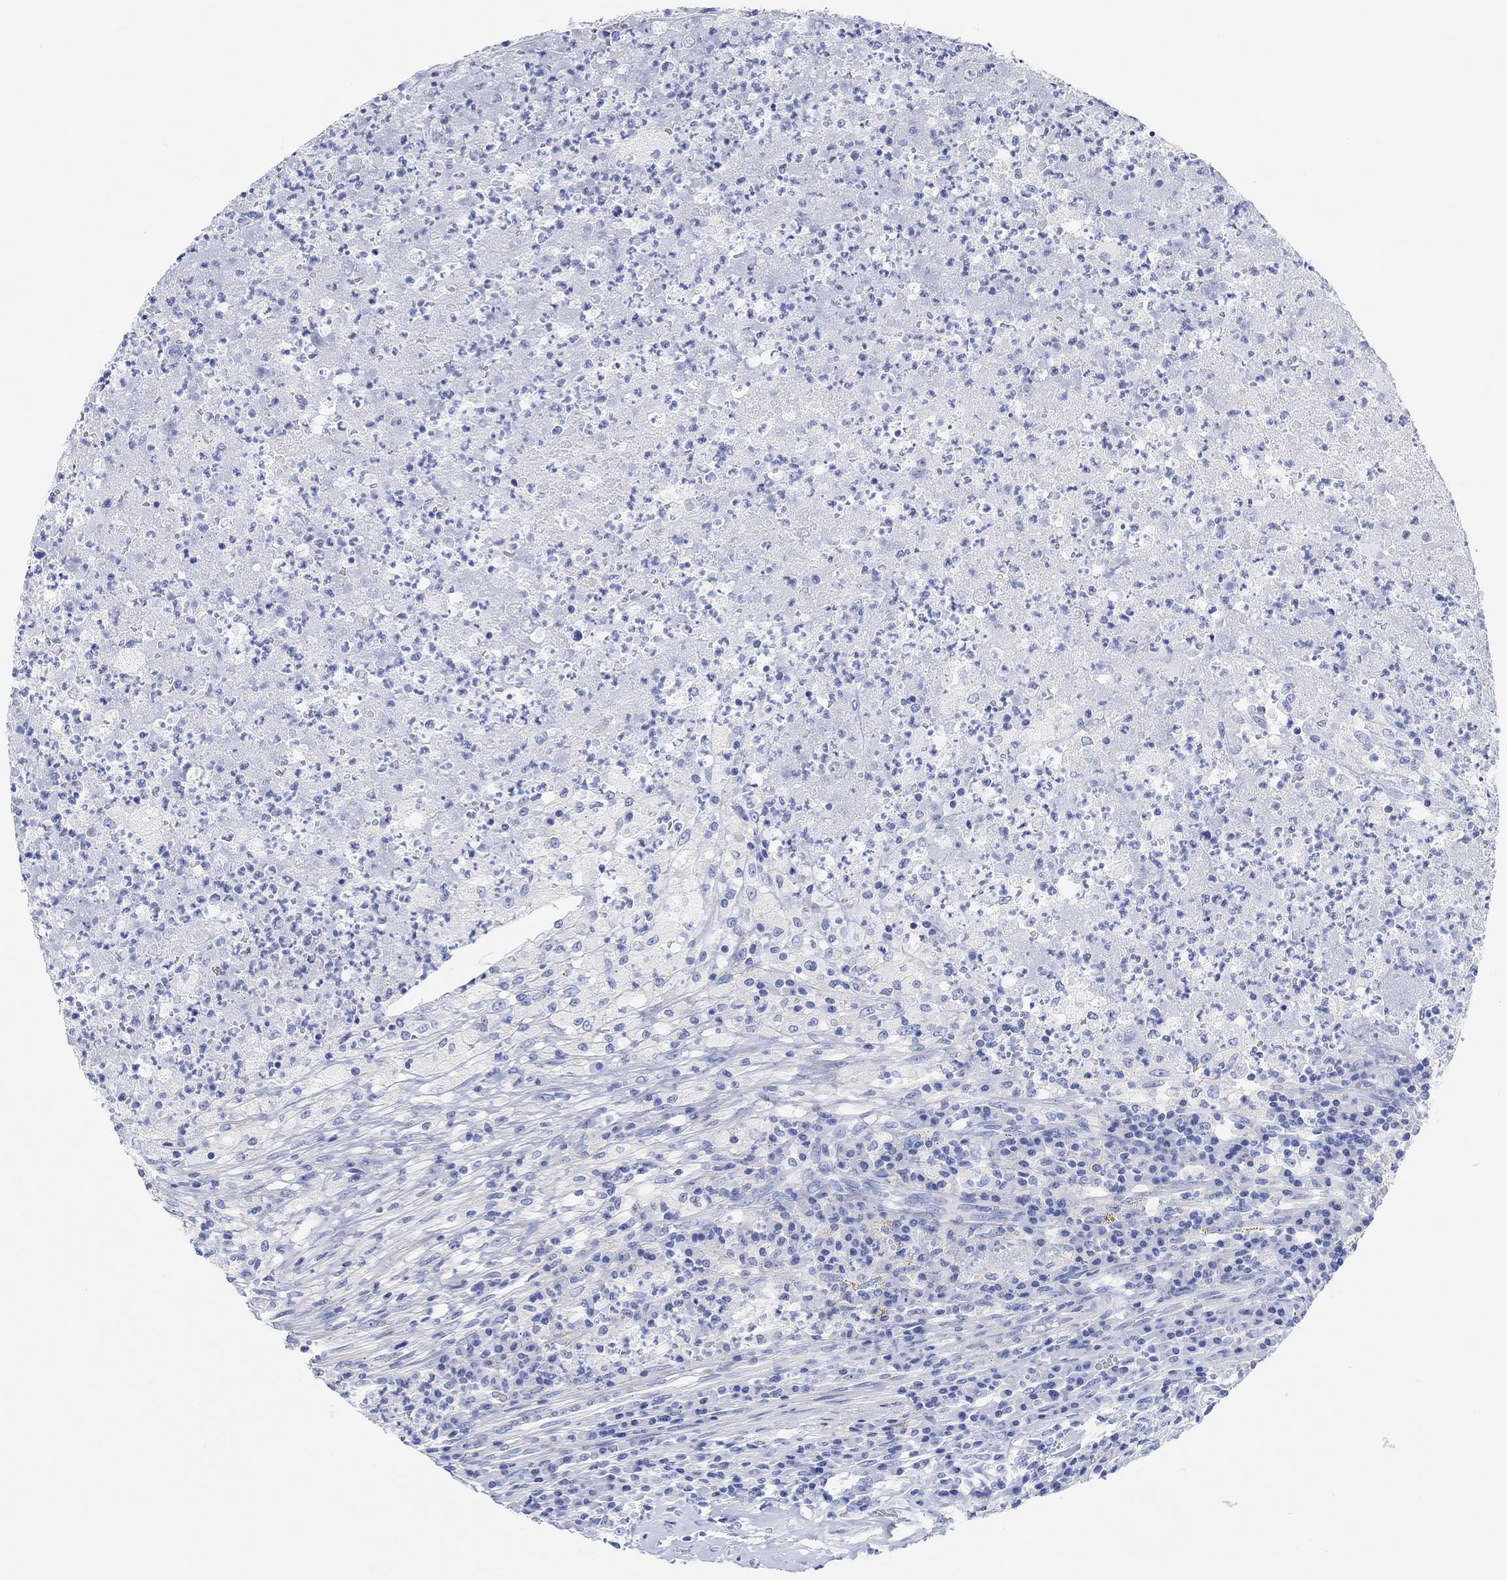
{"staining": {"intensity": "negative", "quantity": "none", "location": "none"}, "tissue": "testis cancer", "cell_type": "Tumor cells", "image_type": "cancer", "snomed": [{"axis": "morphology", "description": "Necrosis, NOS"}, {"axis": "morphology", "description": "Carcinoma, Embryonal, NOS"}, {"axis": "topography", "description": "Testis"}], "caption": "Human testis cancer (embryonal carcinoma) stained for a protein using immunohistochemistry shows no positivity in tumor cells.", "gene": "ANKRD33", "patient": {"sex": "male", "age": 19}}